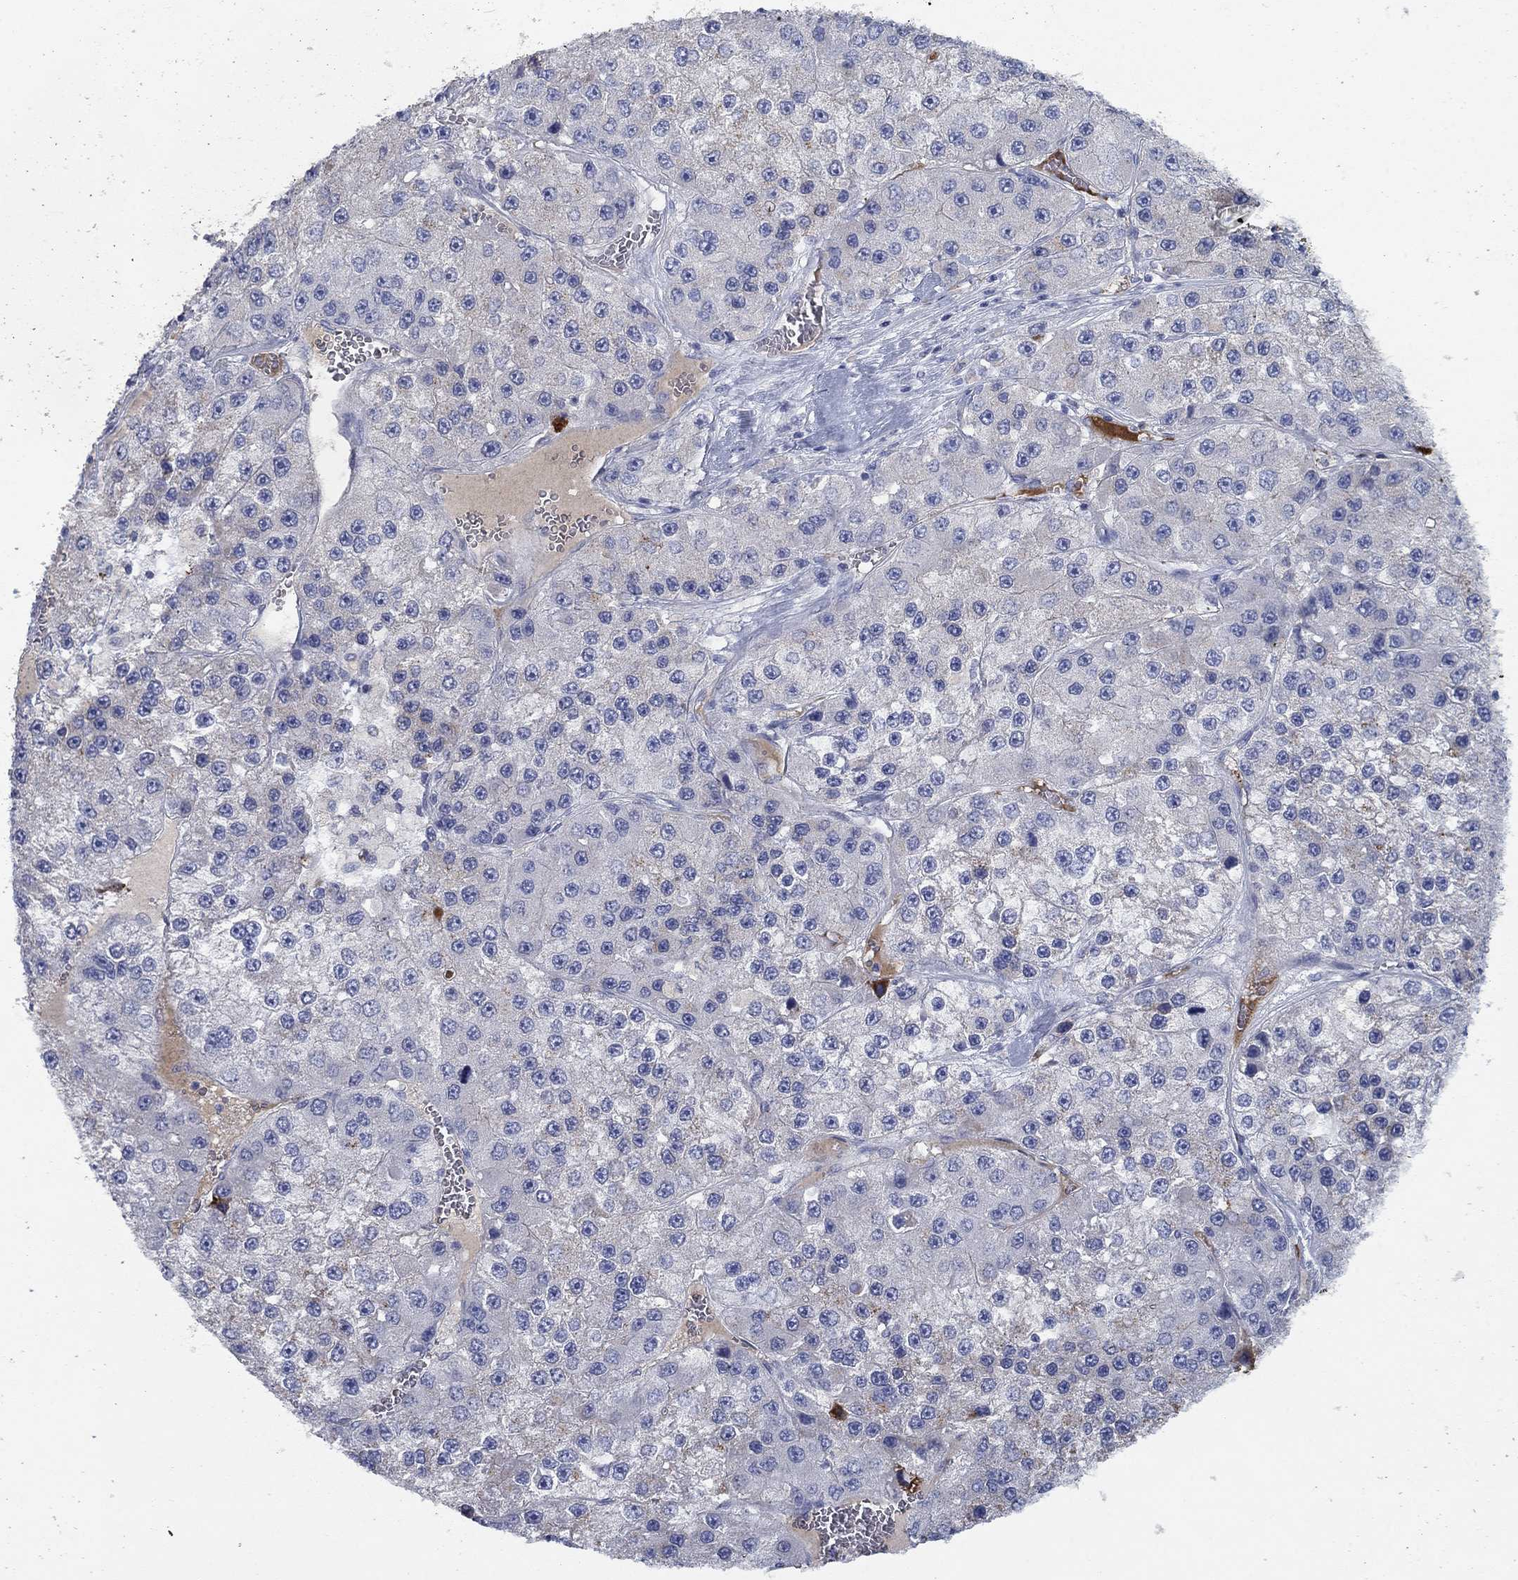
{"staining": {"intensity": "negative", "quantity": "none", "location": "none"}, "tissue": "liver cancer", "cell_type": "Tumor cells", "image_type": "cancer", "snomed": [{"axis": "morphology", "description": "Carcinoma, Hepatocellular, NOS"}, {"axis": "topography", "description": "Liver"}], "caption": "The immunohistochemistry (IHC) histopathology image has no significant expression in tumor cells of hepatocellular carcinoma (liver) tissue. (Brightfield microscopy of DAB (3,3'-diaminobenzidine) immunohistochemistry at high magnification).", "gene": "APOC3", "patient": {"sex": "female", "age": 73}}